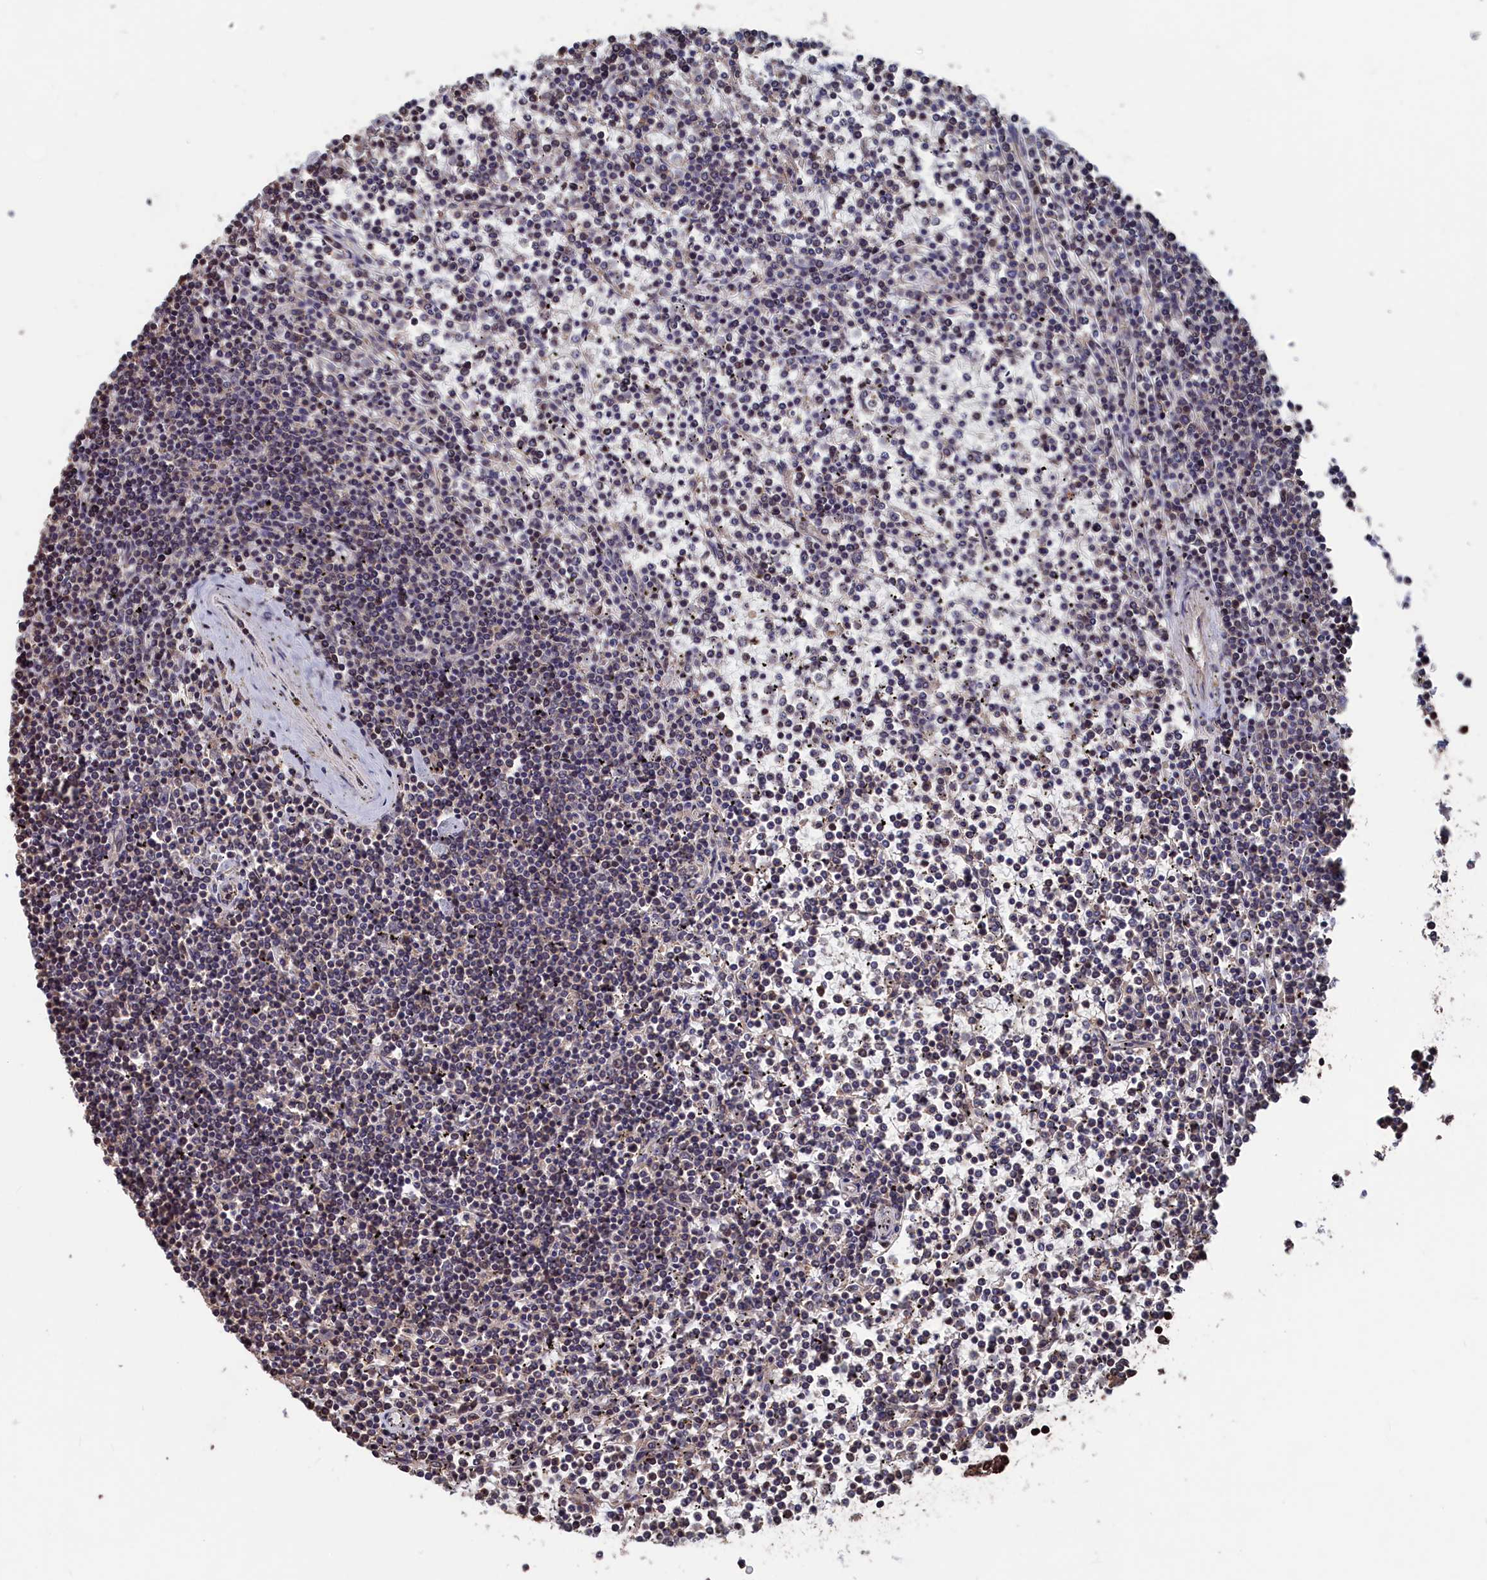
{"staining": {"intensity": "negative", "quantity": "none", "location": "none"}, "tissue": "lymphoma", "cell_type": "Tumor cells", "image_type": "cancer", "snomed": [{"axis": "morphology", "description": "Malignant lymphoma, non-Hodgkin's type, Low grade"}, {"axis": "topography", "description": "Spleen"}], "caption": "High magnification brightfield microscopy of lymphoma stained with DAB (3,3'-diaminobenzidine) (brown) and counterstained with hematoxylin (blue): tumor cells show no significant positivity.", "gene": "PDE12", "patient": {"sex": "female", "age": 19}}